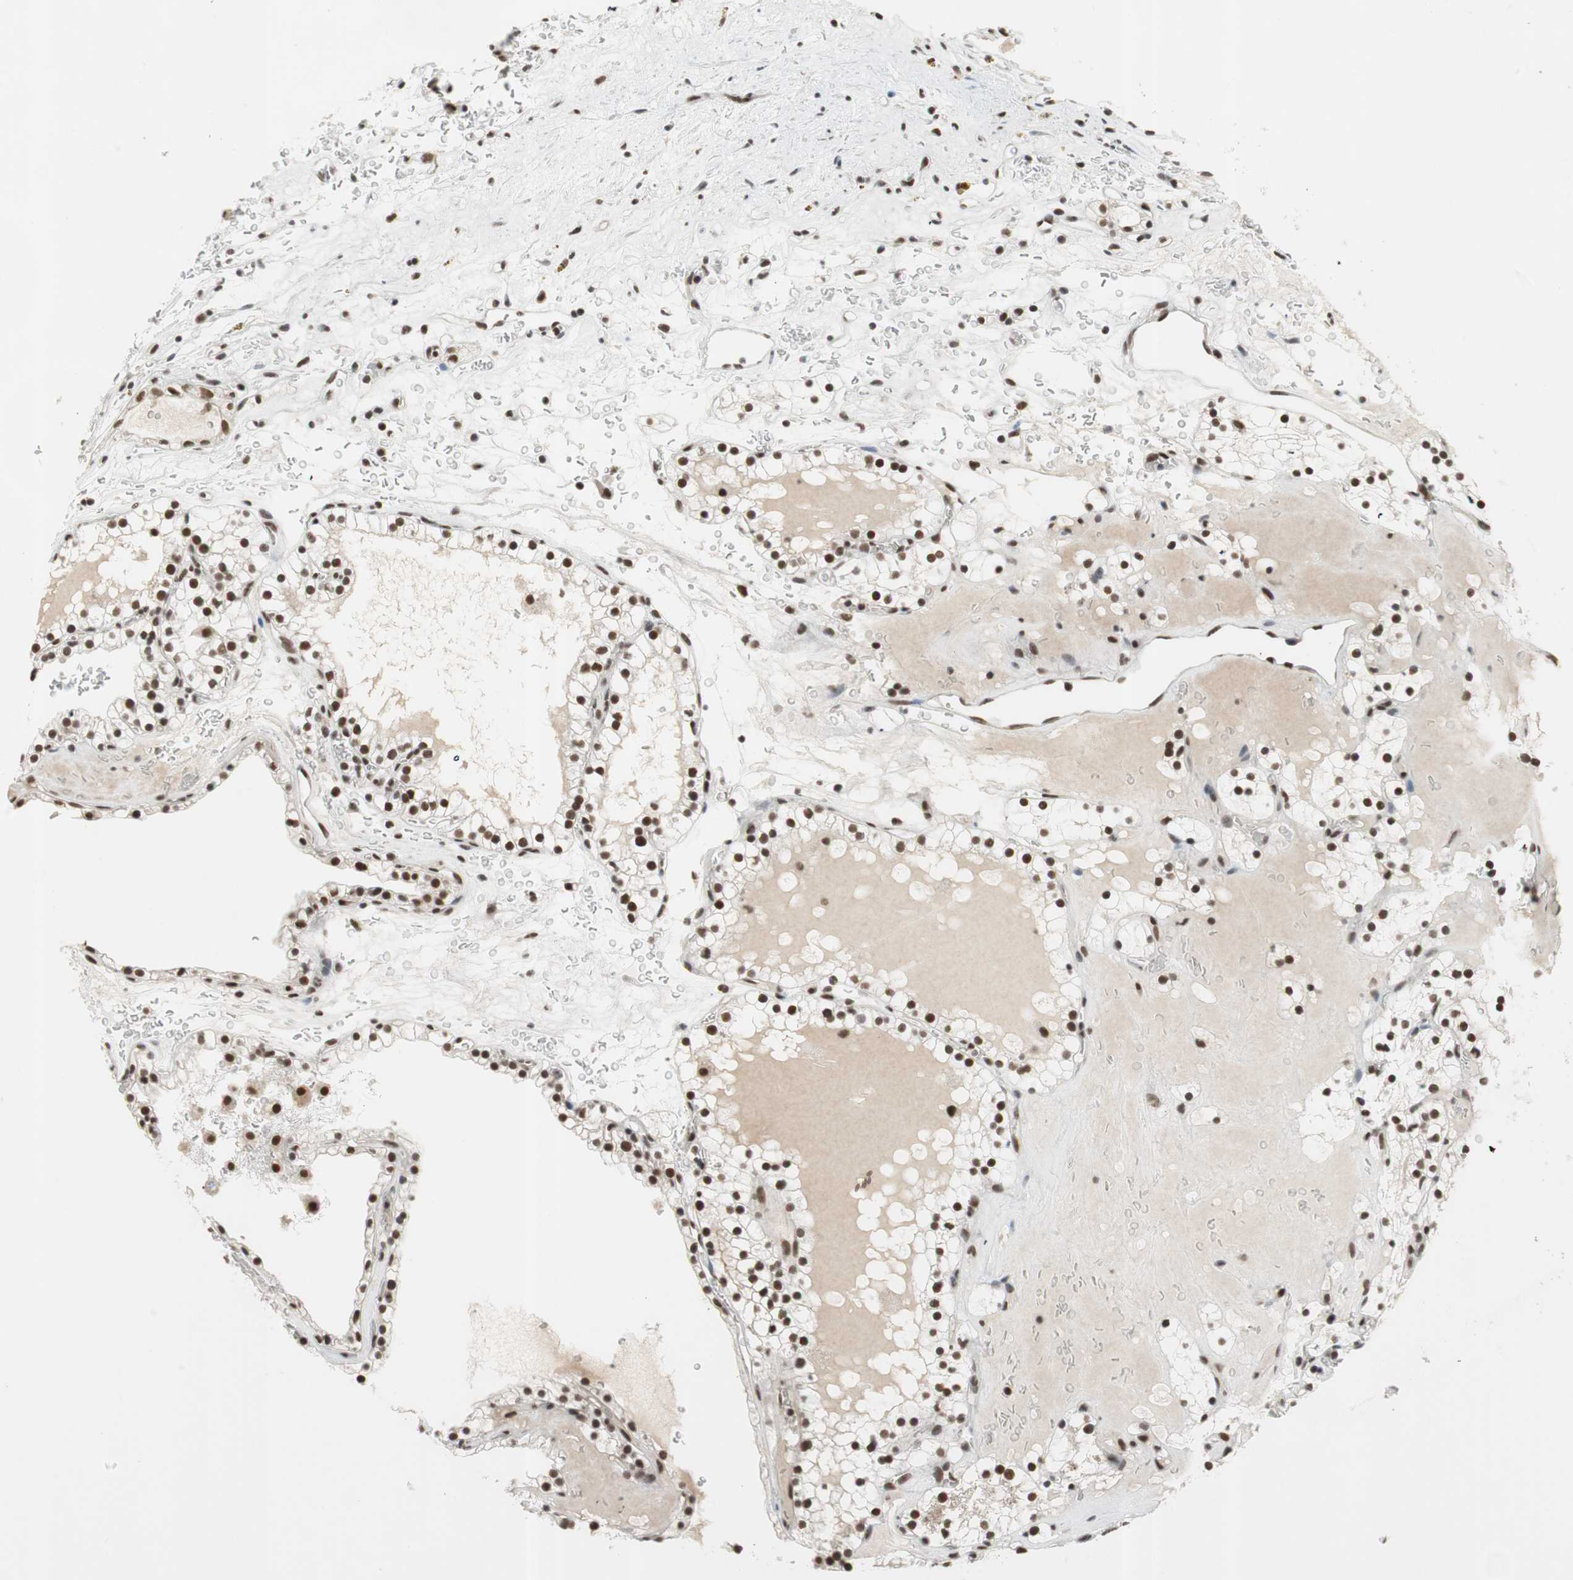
{"staining": {"intensity": "strong", "quantity": ">75%", "location": "nuclear"}, "tissue": "renal cancer", "cell_type": "Tumor cells", "image_type": "cancer", "snomed": [{"axis": "morphology", "description": "Adenocarcinoma, NOS"}, {"axis": "topography", "description": "Kidney"}], "caption": "Strong nuclear staining is present in approximately >75% of tumor cells in renal cancer.", "gene": "RTF1", "patient": {"sex": "female", "age": 41}}